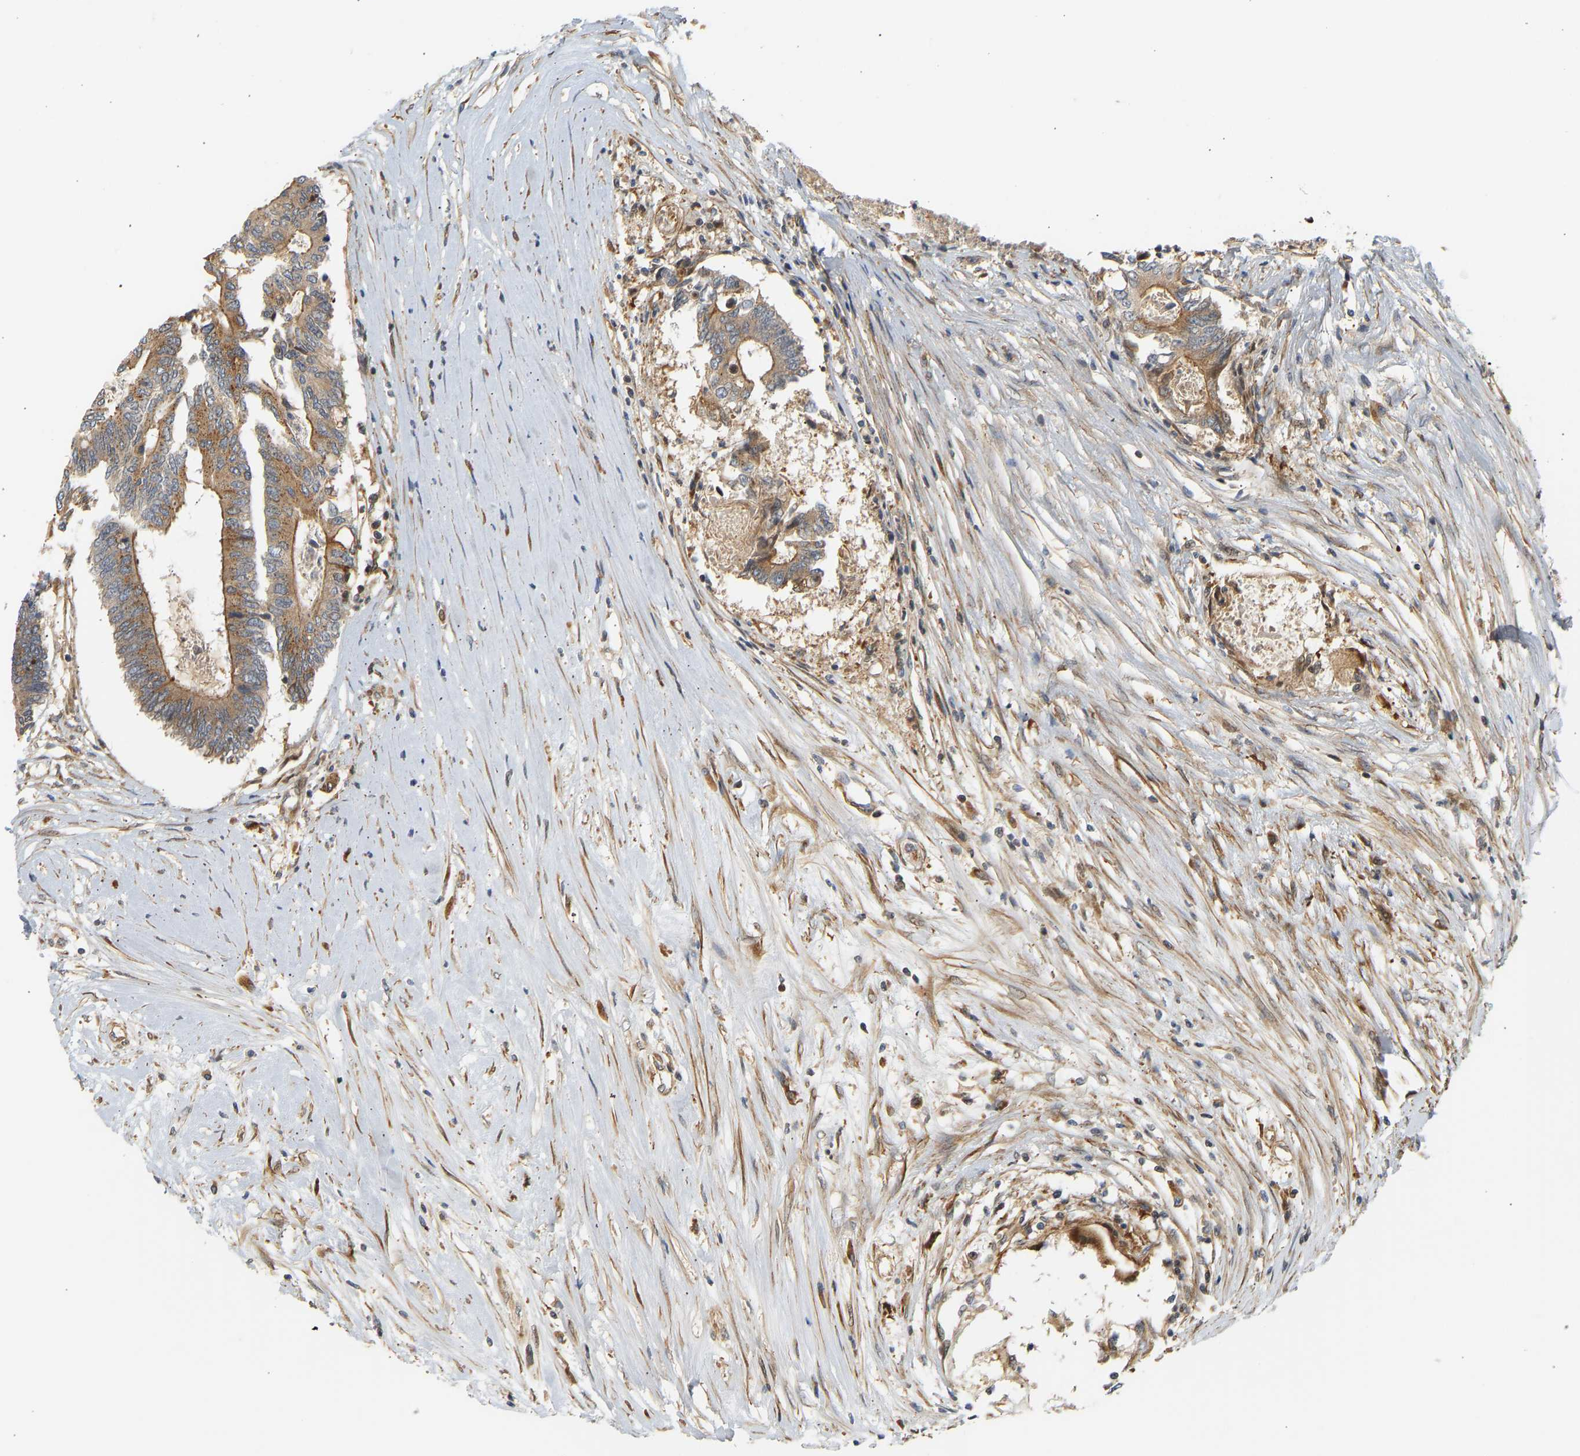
{"staining": {"intensity": "moderate", "quantity": ">75%", "location": "cytoplasmic/membranous"}, "tissue": "colorectal cancer", "cell_type": "Tumor cells", "image_type": "cancer", "snomed": [{"axis": "morphology", "description": "Adenocarcinoma, NOS"}, {"axis": "topography", "description": "Rectum"}], "caption": "Colorectal adenocarcinoma stained with IHC exhibits moderate cytoplasmic/membranous staining in approximately >75% of tumor cells.", "gene": "CEP57", "patient": {"sex": "male", "age": 63}}